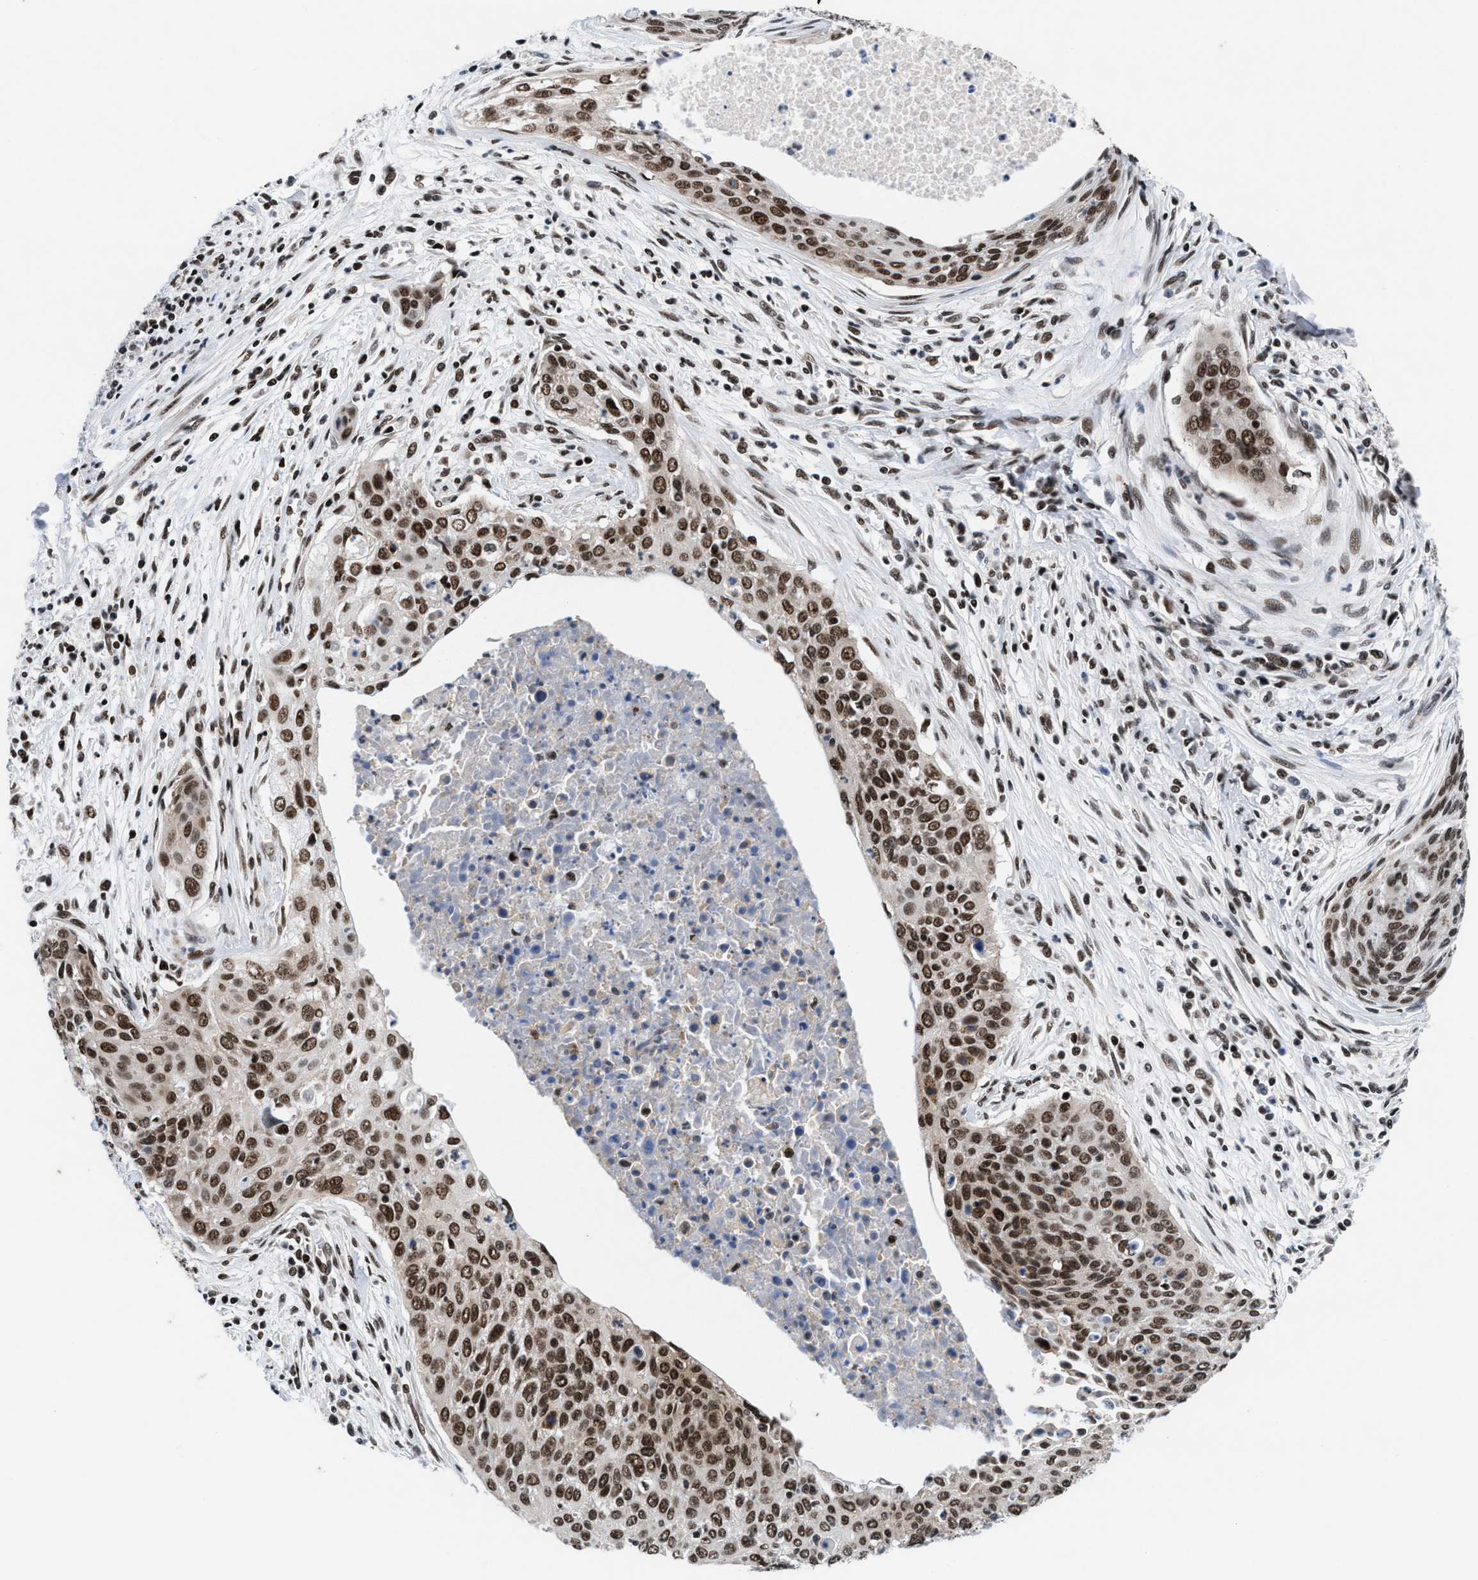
{"staining": {"intensity": "moderate", "quantity": ">75%", "location": "nuclear"}, "tissue": "cervical cancer", "cell_type": "Tumor cells", "image_type": "cancer", "snomed": [{"axis": "morphology", "description": "Squamous cell carcinoma, NOS"}, {"axis": "topography", "description": "Cervix"}], "caption": "Immunohistochemistry photomicrograph of human cervical cancer stained for a protein (brown), which exhibits medium levels of moderate nuclear staining in about >75% of tumor cells.", "gene": "WDR81", "patient": {"sex": "female", "age": 55}}